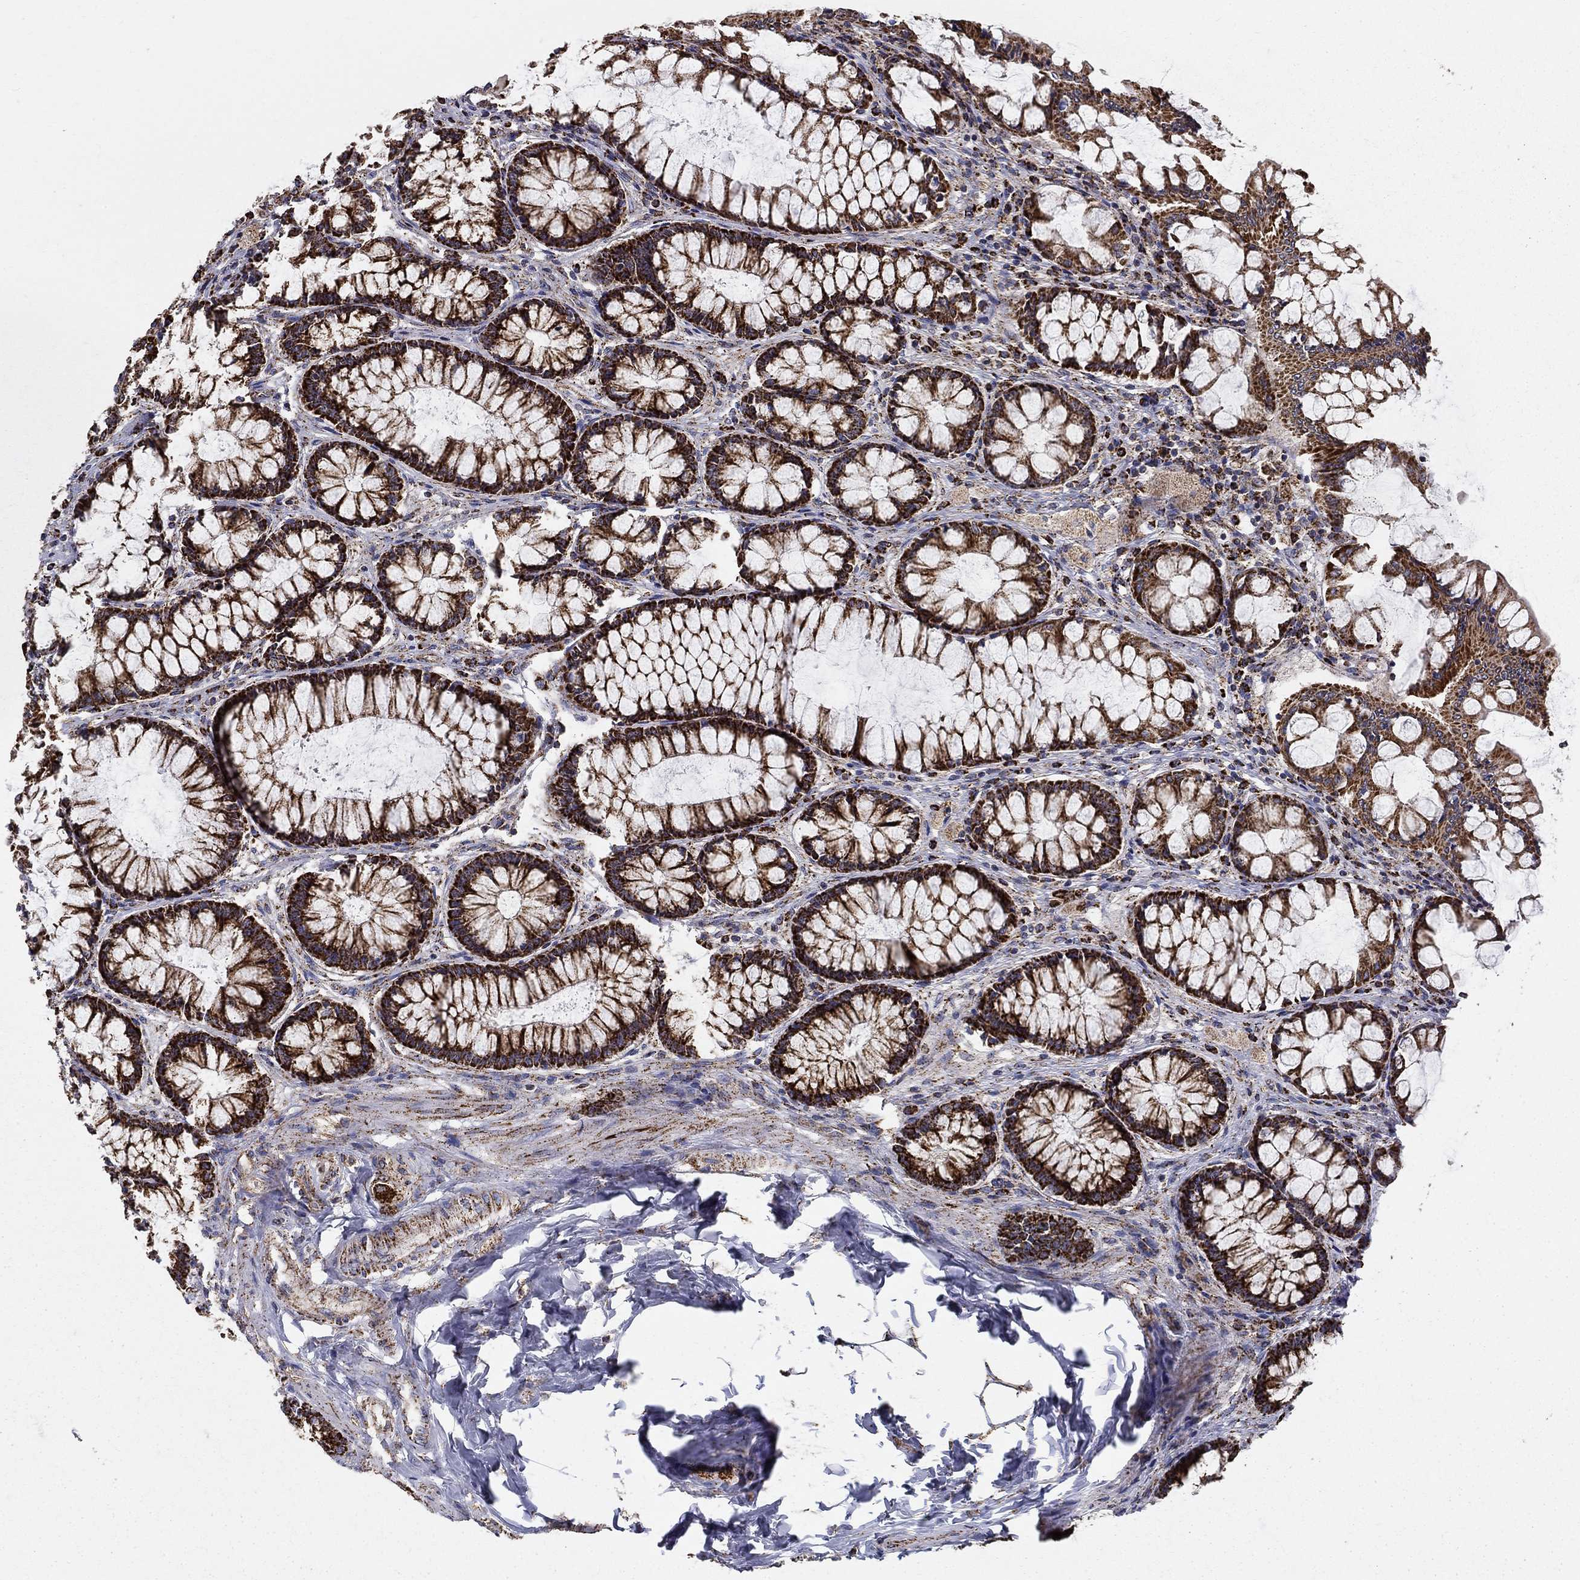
{"staining": {"intensity": "moderate", "quantity": ">75%", "location": "cytoplasmic/membranous"}, "tissue": "colon", "cell_type": "Endothelial cells", "image_type": "normal", "snomed": [{"axis": "morphology", "description": "Normal tissue, NOS"}, {"axis": "topography", "description": "Colon"}], "caption": "Normal colon shows moderate cytoplasmic/membranous staining in approximately >75% of endothelial cells (IHC, brightfield microscopy, high magnification)..", "gene": "GCSH", "patient": {"sex": "female", "age": 65}}